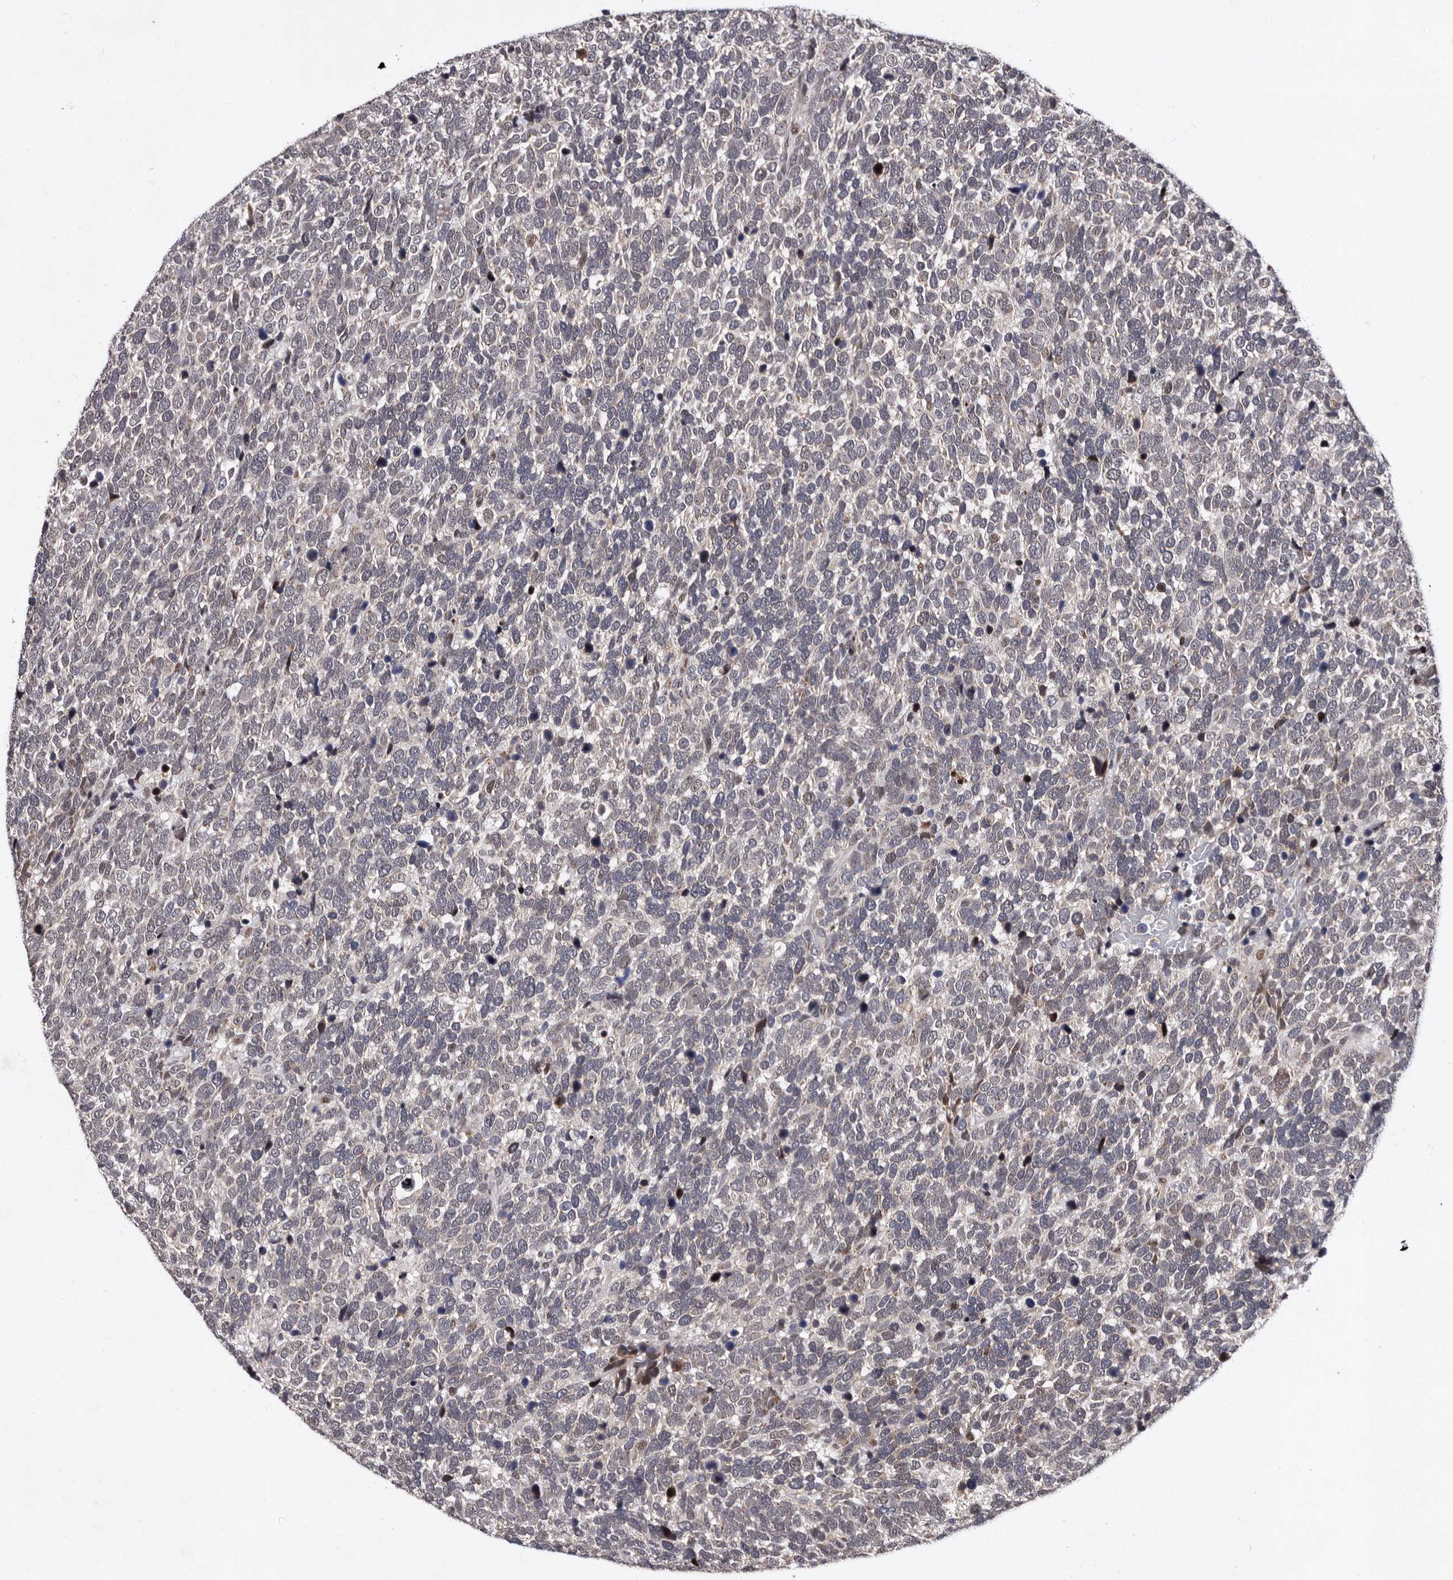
{"staining": {"intensity": "negative", "quantity": "none", "location": "none"}, "tissue": "urothelial cancer", "cell_type": "Tumor cells", "image_type": "cancer", "snomed": [{"axis": "morphology", "description": "Urothelial carcinoma, High grade"}, {"axis": "topography", "description": "Urinary bladder"}], "caption": "This is an immunohistochemistry (IHC) micrograph of human urothelial carcinoma (high-grade). There is no staining in tumor cells.", "gene": "TNKS", "patient": {"sex": "female", "age": 82}}